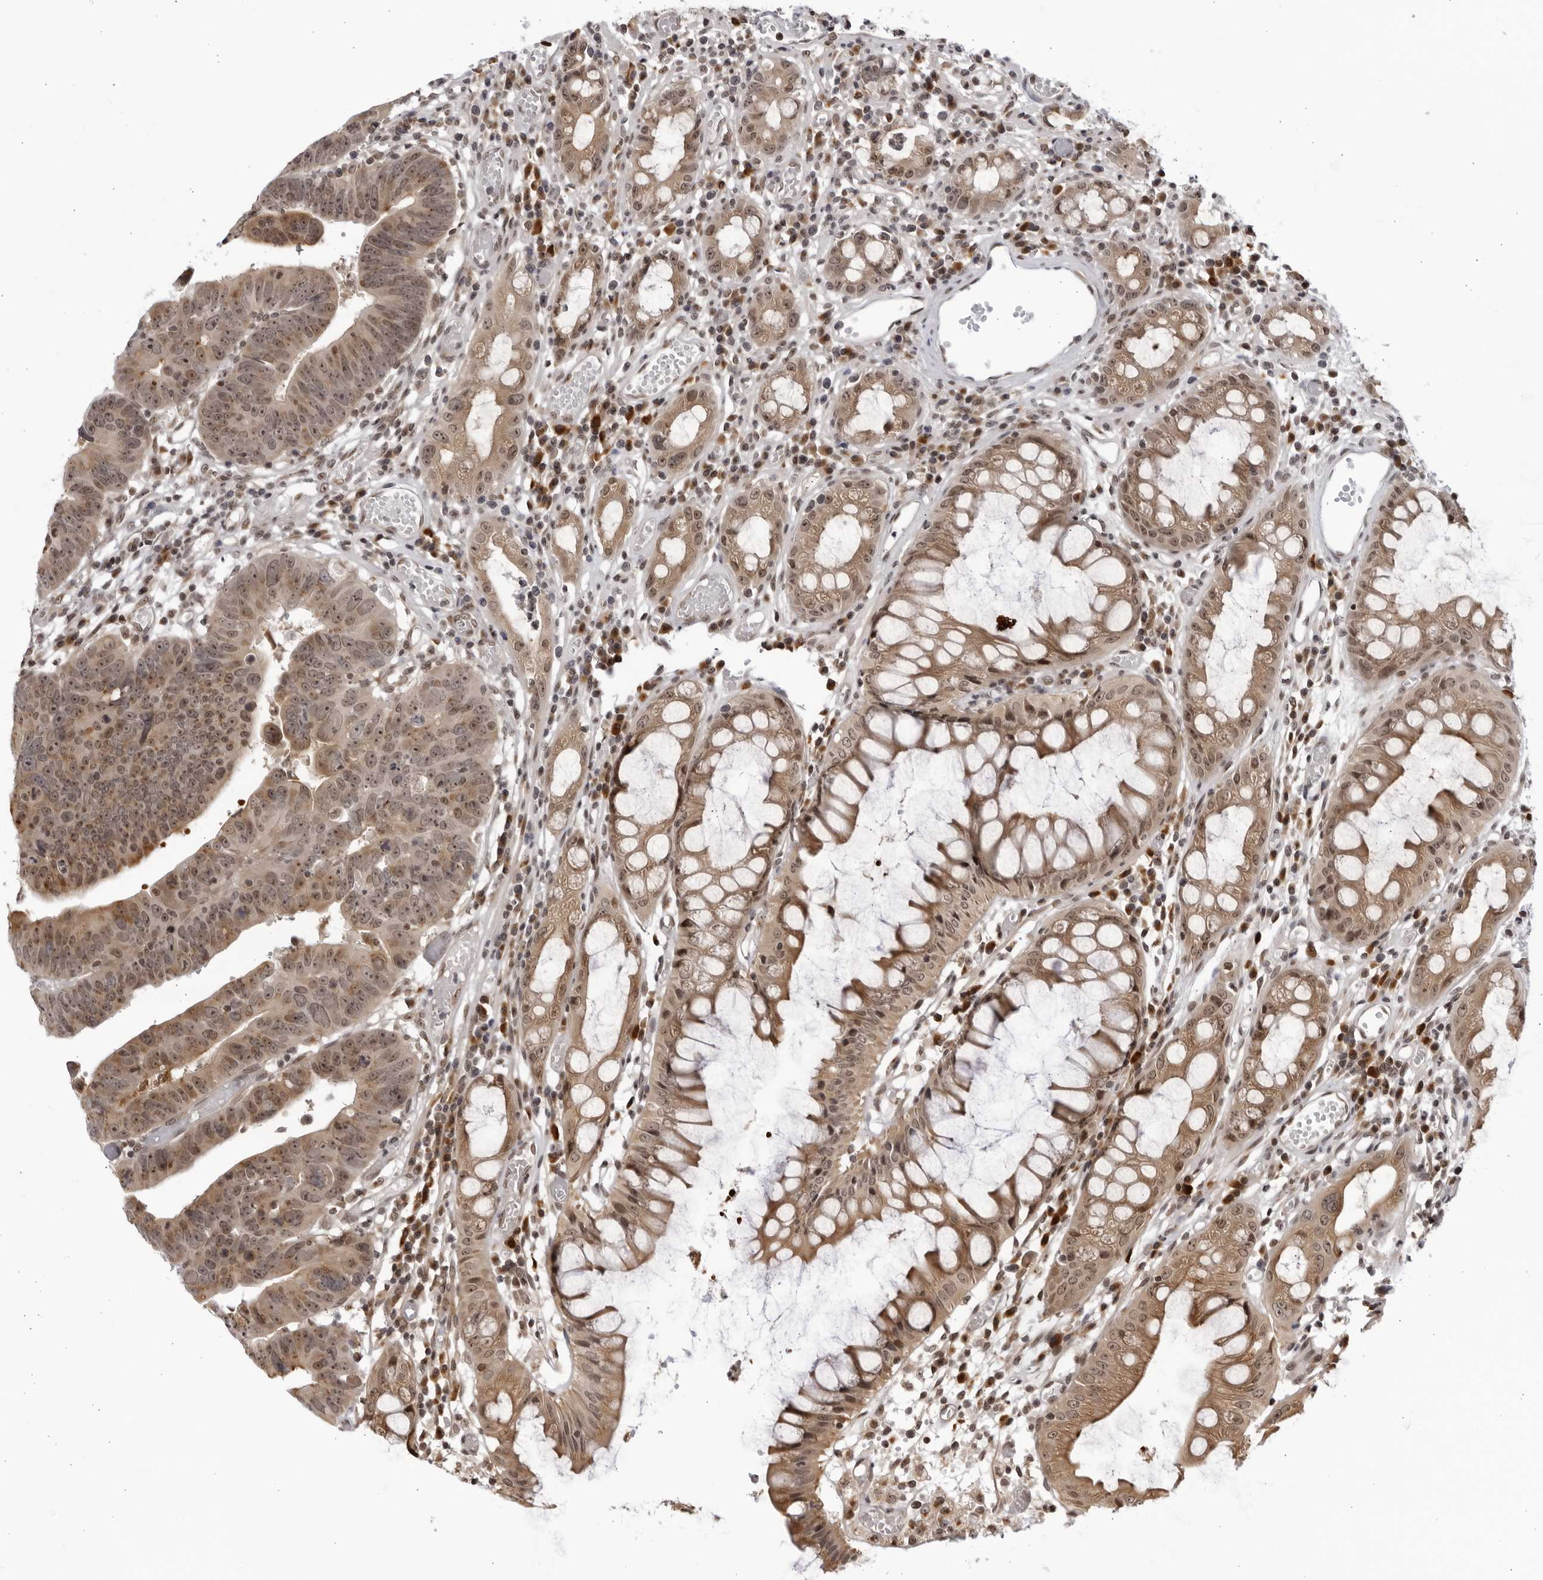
{"staining": {"intensity": "weak", "quantity": ">75%", "location": "cytoplasmic/membranous,nuclear"}, "tissue": "colorectal cancer", "cell_type": "Tumor cells", "image_type": "cancer", "snomed": [{"axis": "morphology", "description": "Adenocarcinoma, NOS"}, {"axis": "topography", "description": "Rectum"}], "caption": "Colorectal cancer stained for a protein (brown) demonstrates weak cytoplasmic/membranous and nuclear positive staining in about >75% of tumor cells.", "gene": "RASGEF1C", "patient": {"sex": "female", "age": 65}}